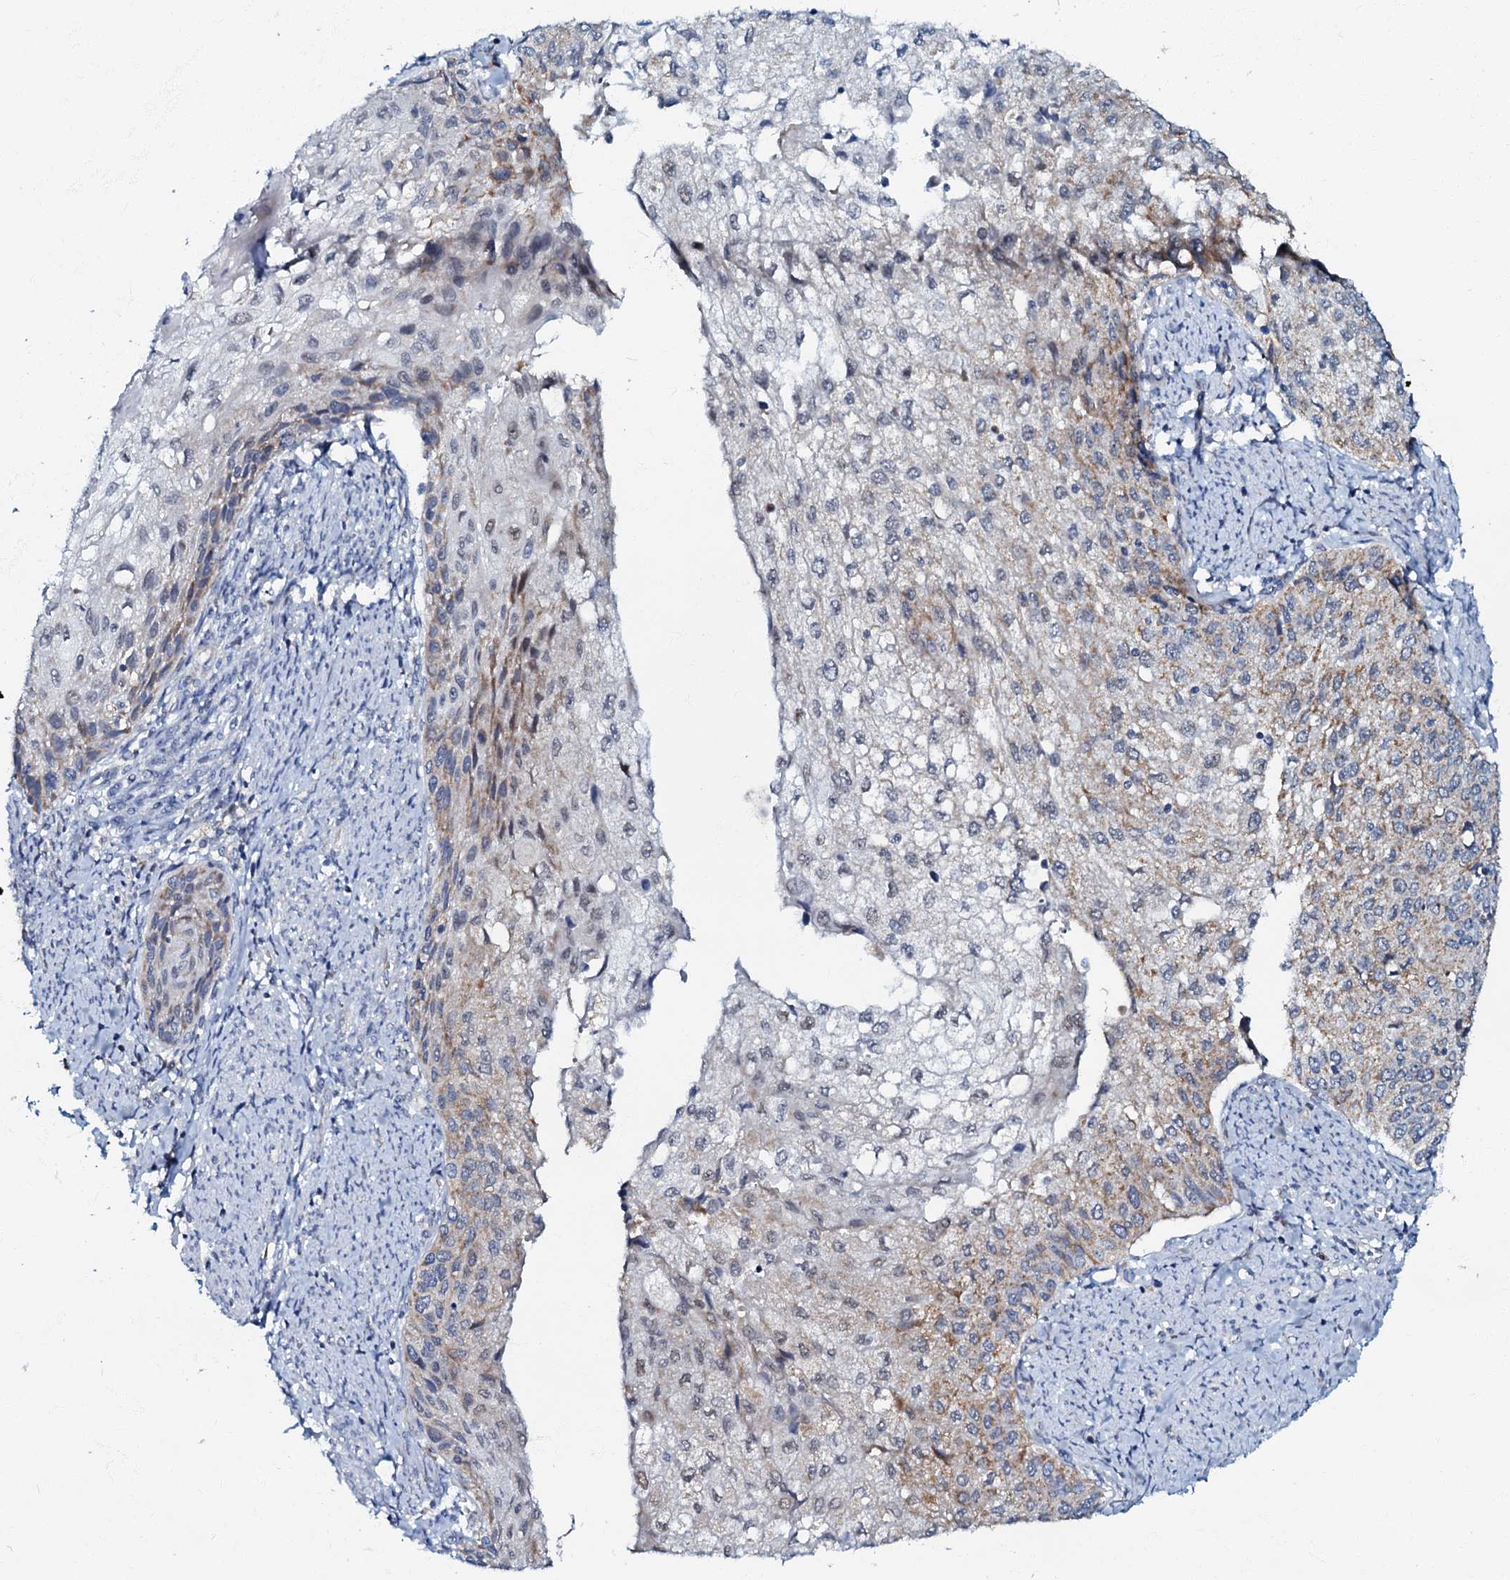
{"staining": {"intensity": "weak", "quantity": "25%-75%", "location": "cytoplasmic/membranous"}, "tissue": "cervical cancer", "cell_type": "Tumor cells", "image_type": "cancer", "snomed": [{"axis": "morphology", "description": "Squamous cell carcinoma, NOS"}, {"axis": "topography", "description": "Cervix"}], "caption": "A photomicrograph of human squamous cell carcinoma (cervical) stained for a protein shows weak cytoplasmic/membranous brown staining in tumor cells.", "gene": "MRPL51", "patient": {"sex": "female", "age": 67}}